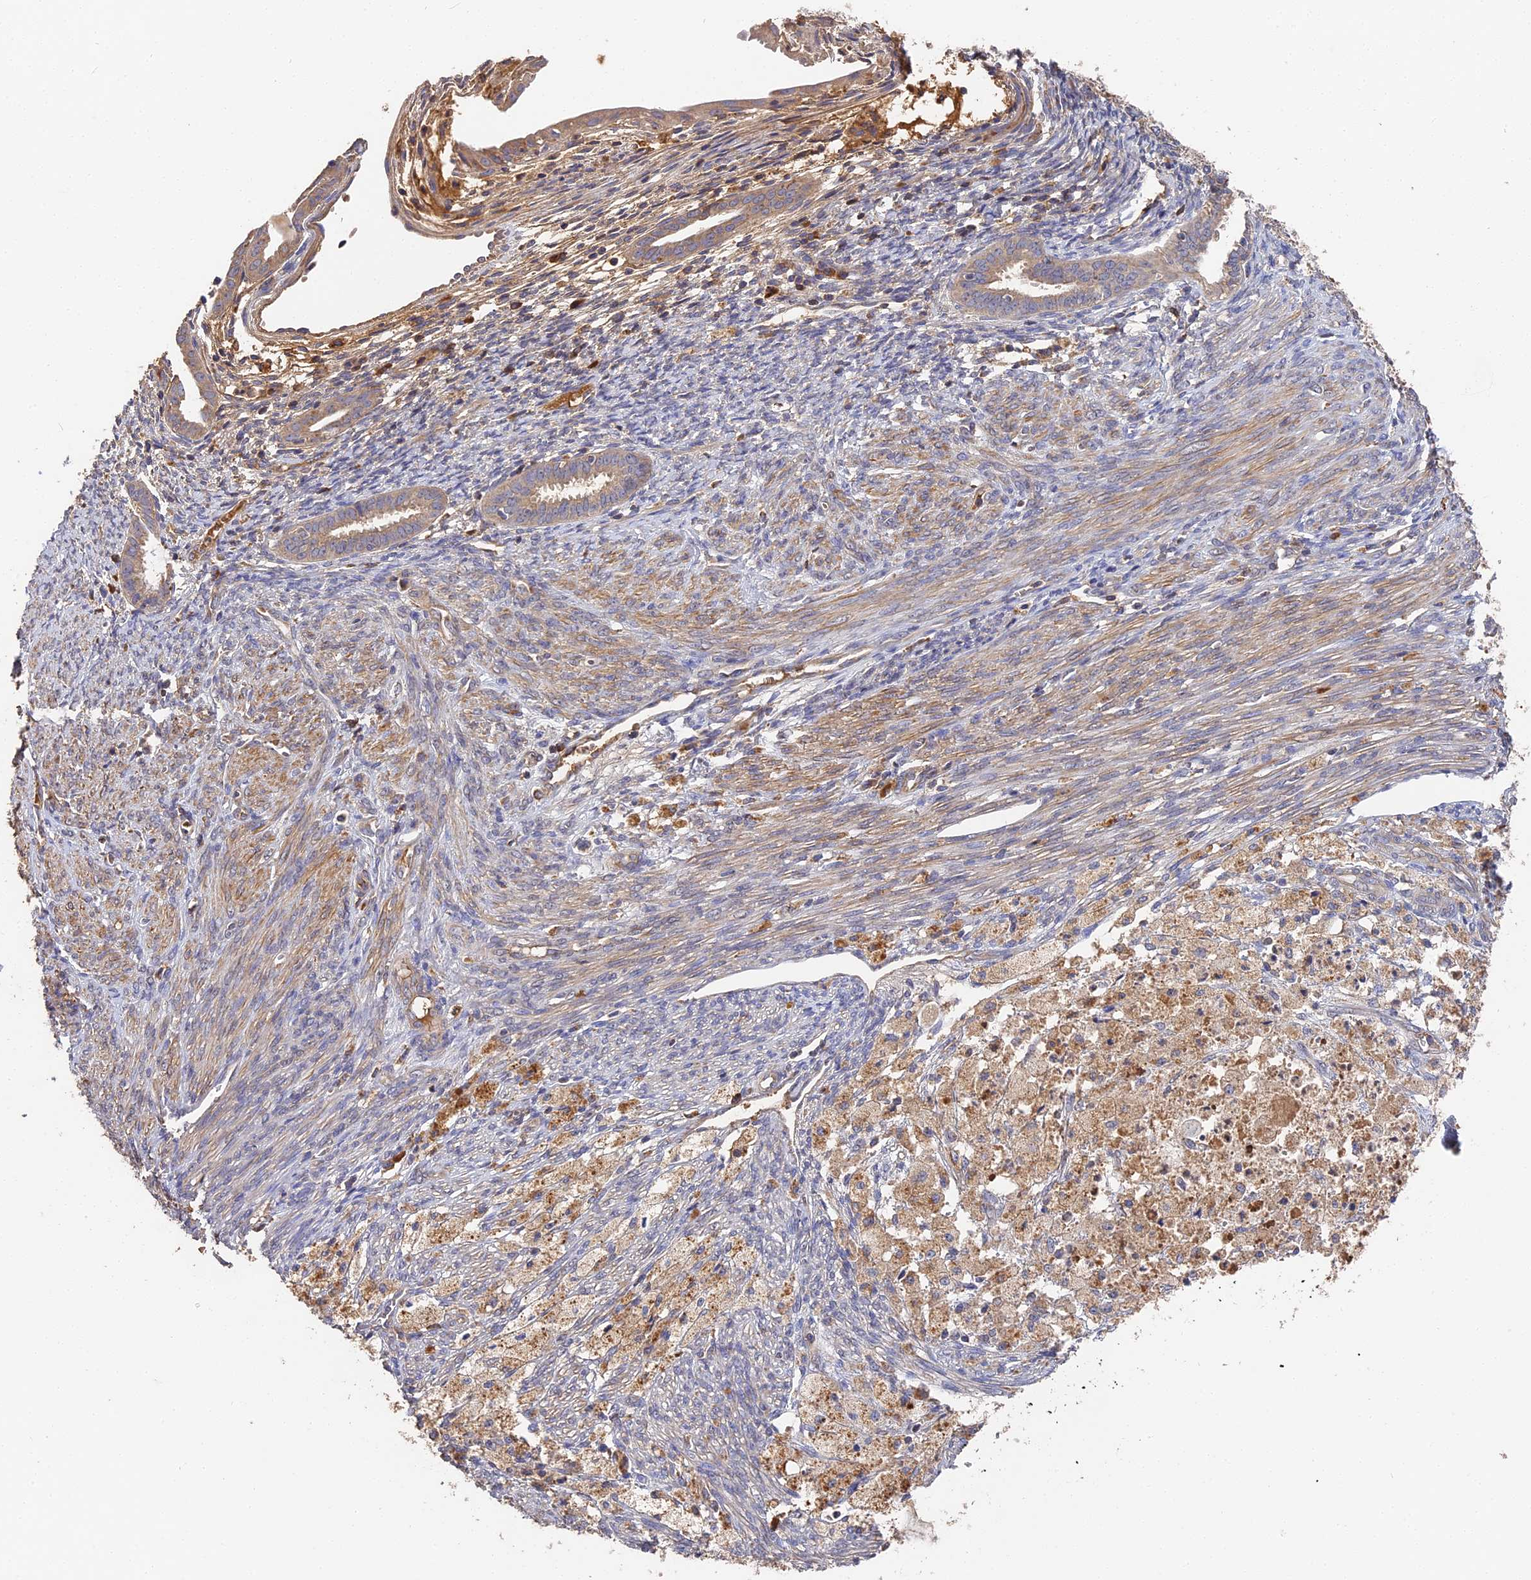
{"staining": {"intensity": "weak", "quantity": ">75%", "location": "cytoplasmic/membranous"}, "tissue": "cervical cancer", "cell_type": "Tumor cells", "image_type": "cancer", "snomed": [{"axis": "morphology", "description": "Normal tissue, NOS"}, {"axis": "morphology", "description": "Adenocarcinoma, NOS"}, {"axis": "topography", "description": "Cervix"}, {"axis": "topography", "description": "Endometrium"}], "caption": "An immunohistochemistry (IHC) micrograph of neoplastic tissue is shown. Protein staining in brown highlights weak cytoplasmic/membranous positivity in cervical adenocarcinoma within tumor cells.", "gene": "DHRS11", "patient": {"sex": "female", "age": 86}}